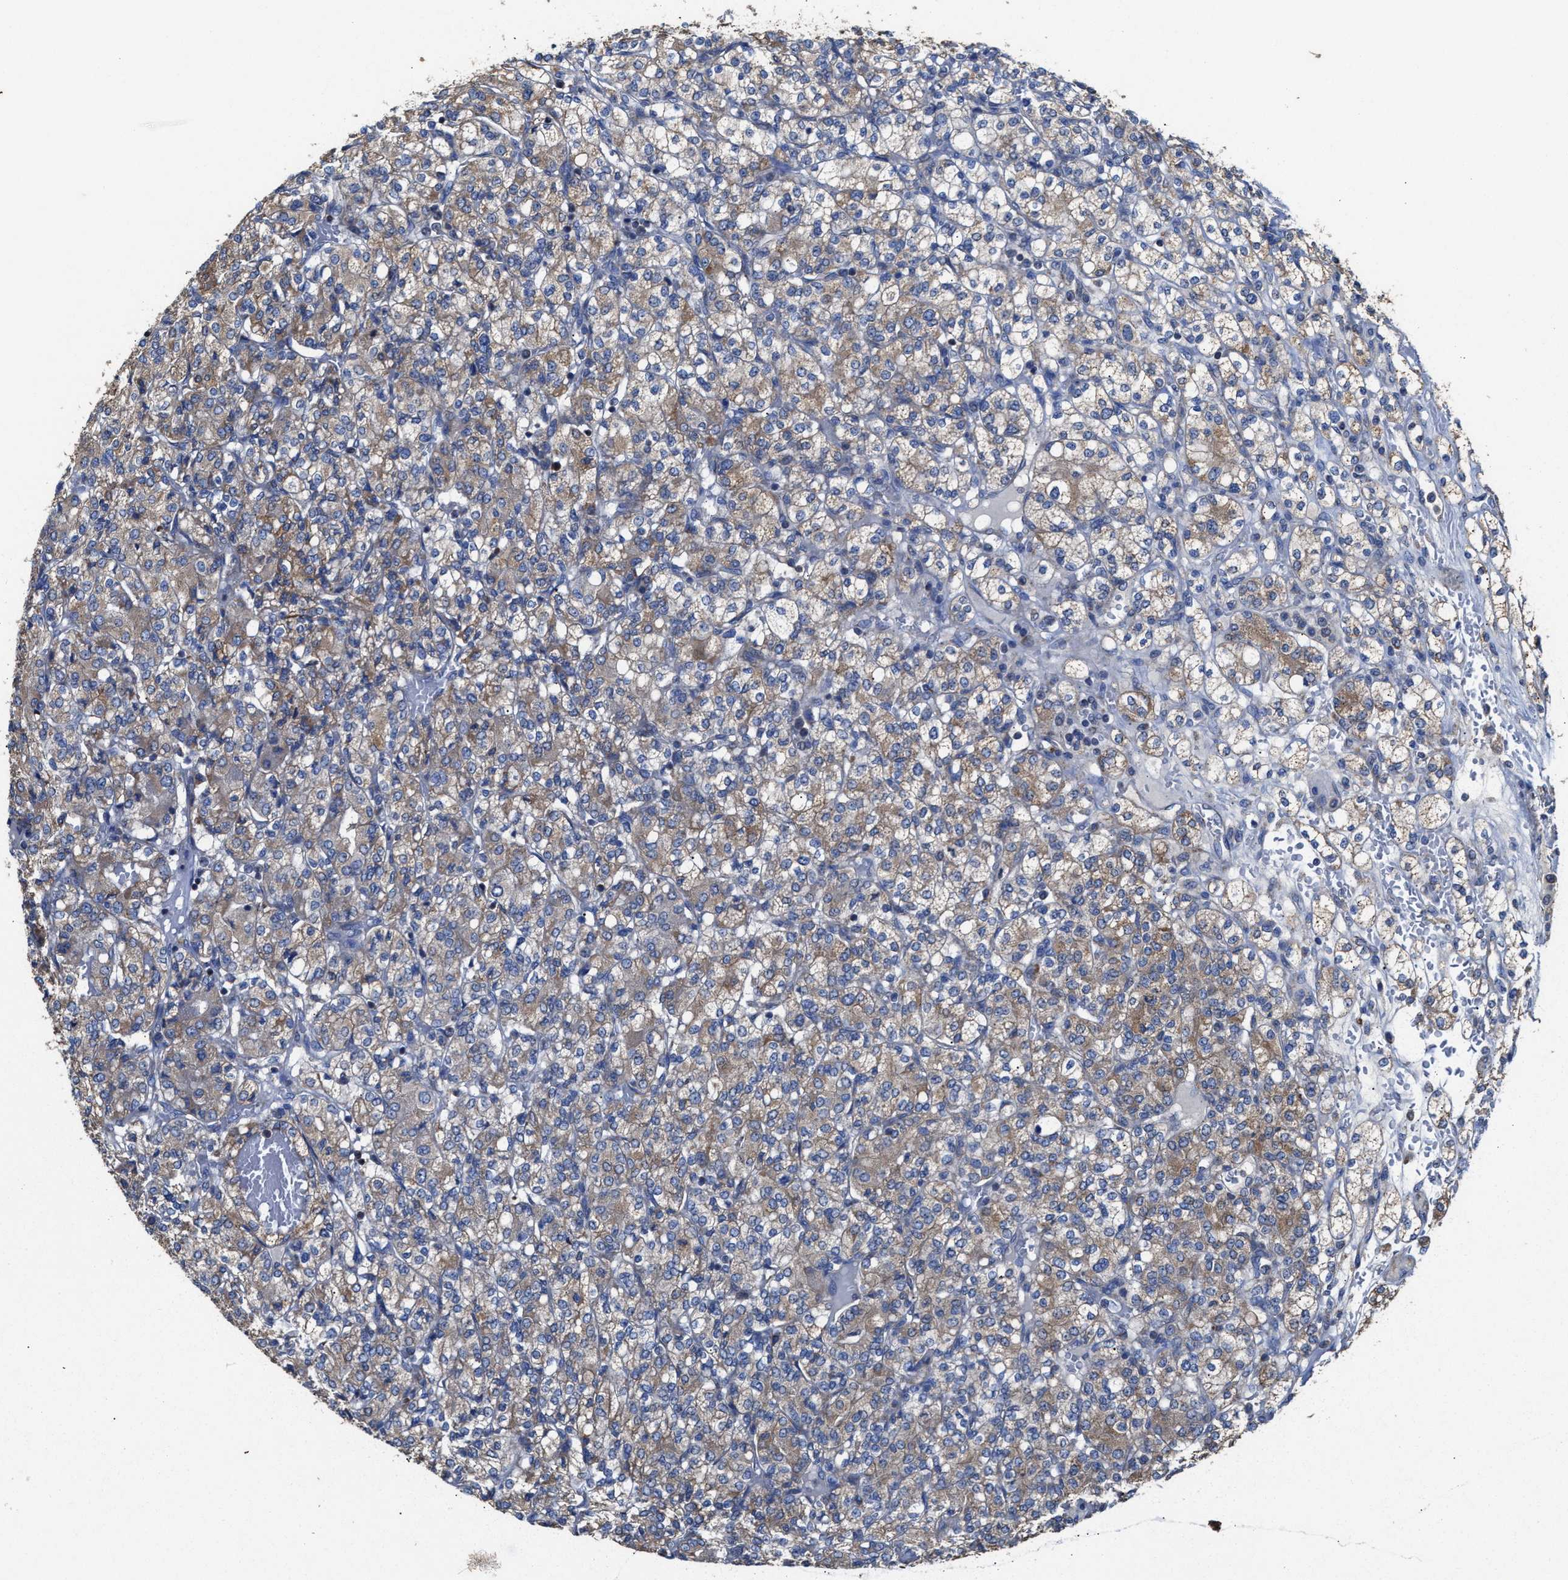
{"staining": {"intensity": "weak", "quantity": ">75%", "location": "cytoplasmic/membranous"}, "tissue": "renal cancer", "cell_type": "Tumor cells", "image_type": "cancer", "snomed": [{"axis": "morphology", "description": "Adenocarcinoma, NOS"}, {"axis": "topography", "description": "Kidney"}], "caption": "This micrograph displays immunohistochemistry (IHC) staining of renal cancer, with low weak cytoplasmic/membranous staining in approximately >75% of tumor cells.", "gene": "MECR", "patient": {"sex": "male", "age": 77}}